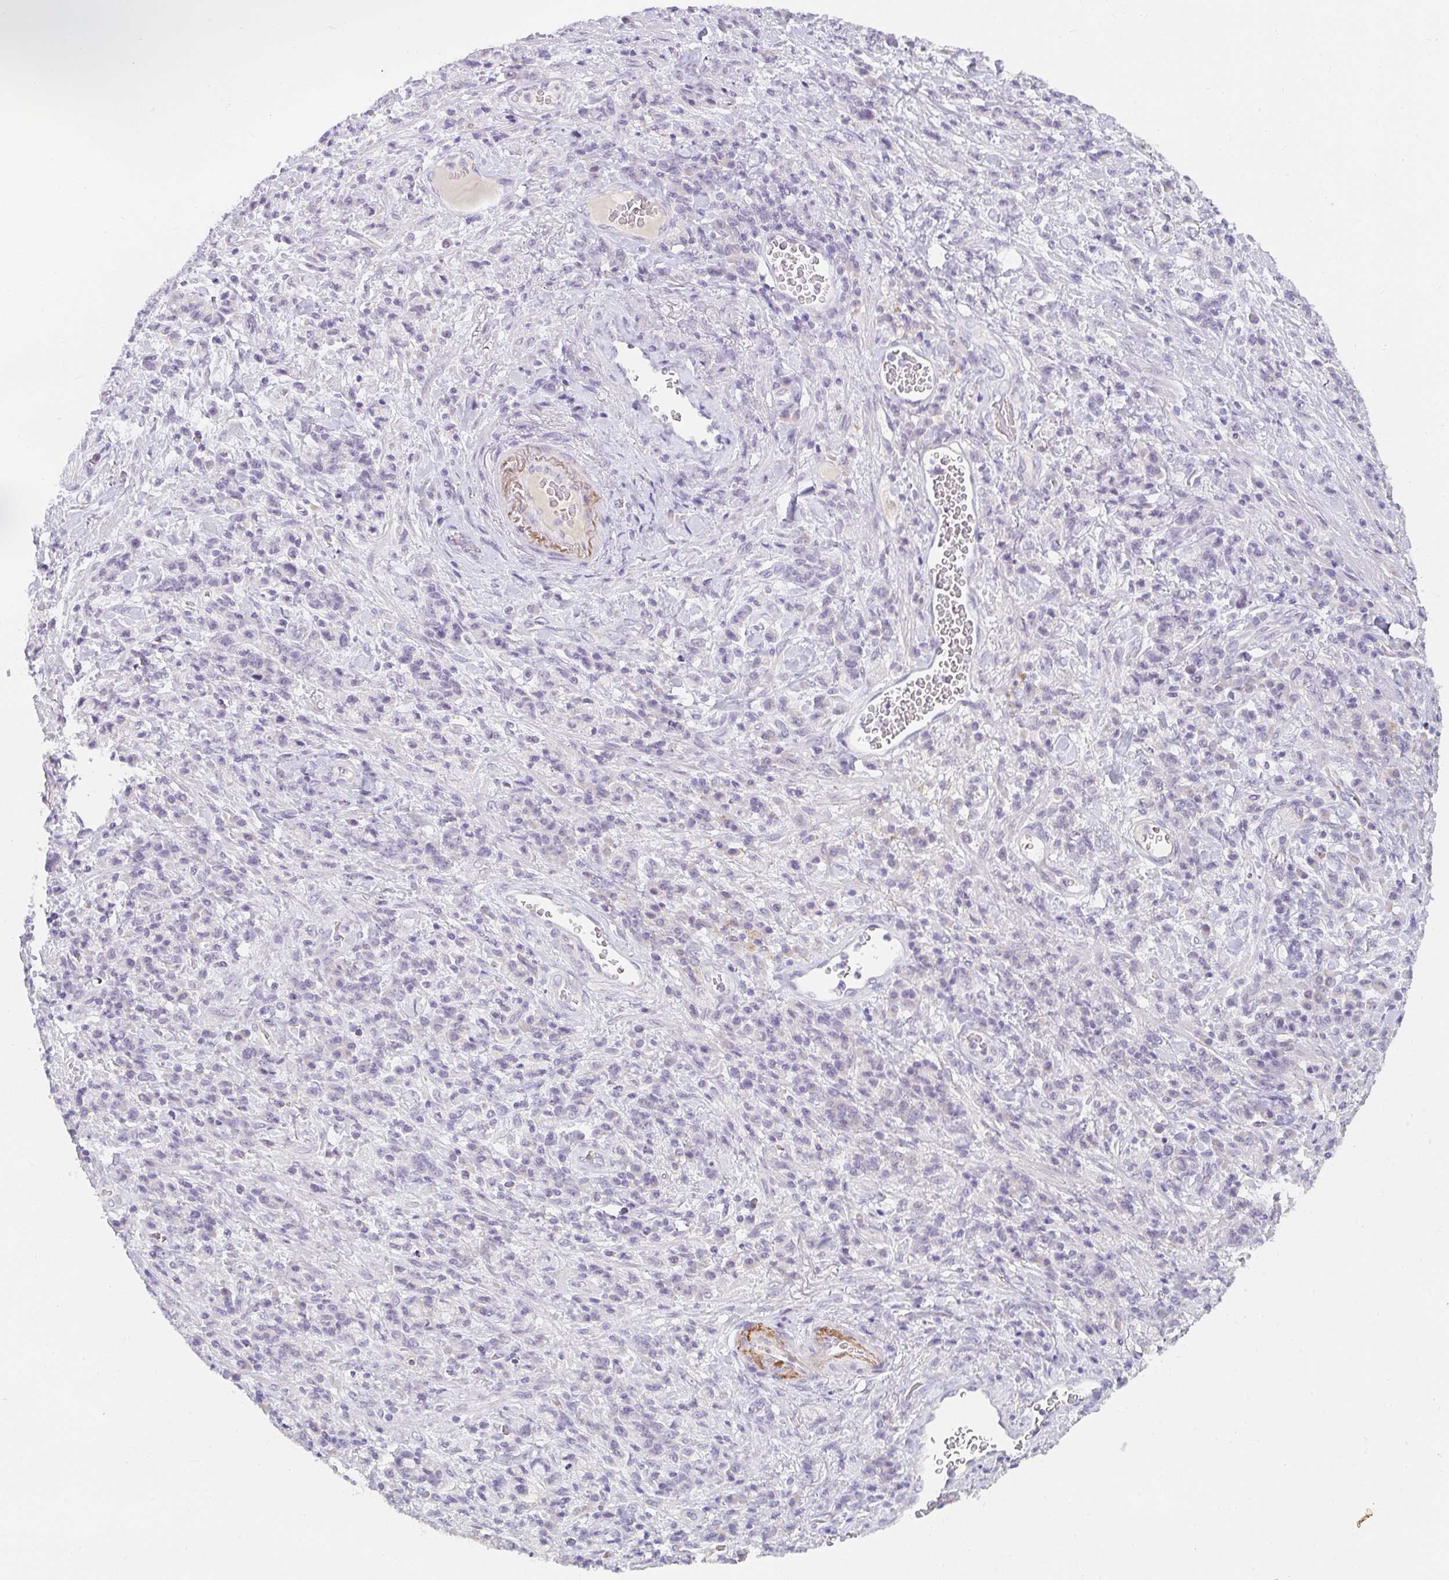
{"staining": {"intensity": "negative", "quantity": "none", "location": "none"}, "tissue": "stomach cancer", "cell_type": "Tumor cells", "image_type": "cancer", "snomed": [{"axis": "morphology", "description": "Adenocarcinoma, NOS"}, {"axis": "topography", "description": "Stomach"}], "caption": "This photomicrograph is of stomach adenocarcinoma stained with immunohistochemistry to label a protein in brown with the nuclei are counter-stained blue. There is no positivity in tumor cells. (DAB immunohistochemistry with hematoxylin counter stain).", "gene": "C1QTNF8", "patient": {"sex": "male", "age": 76}}